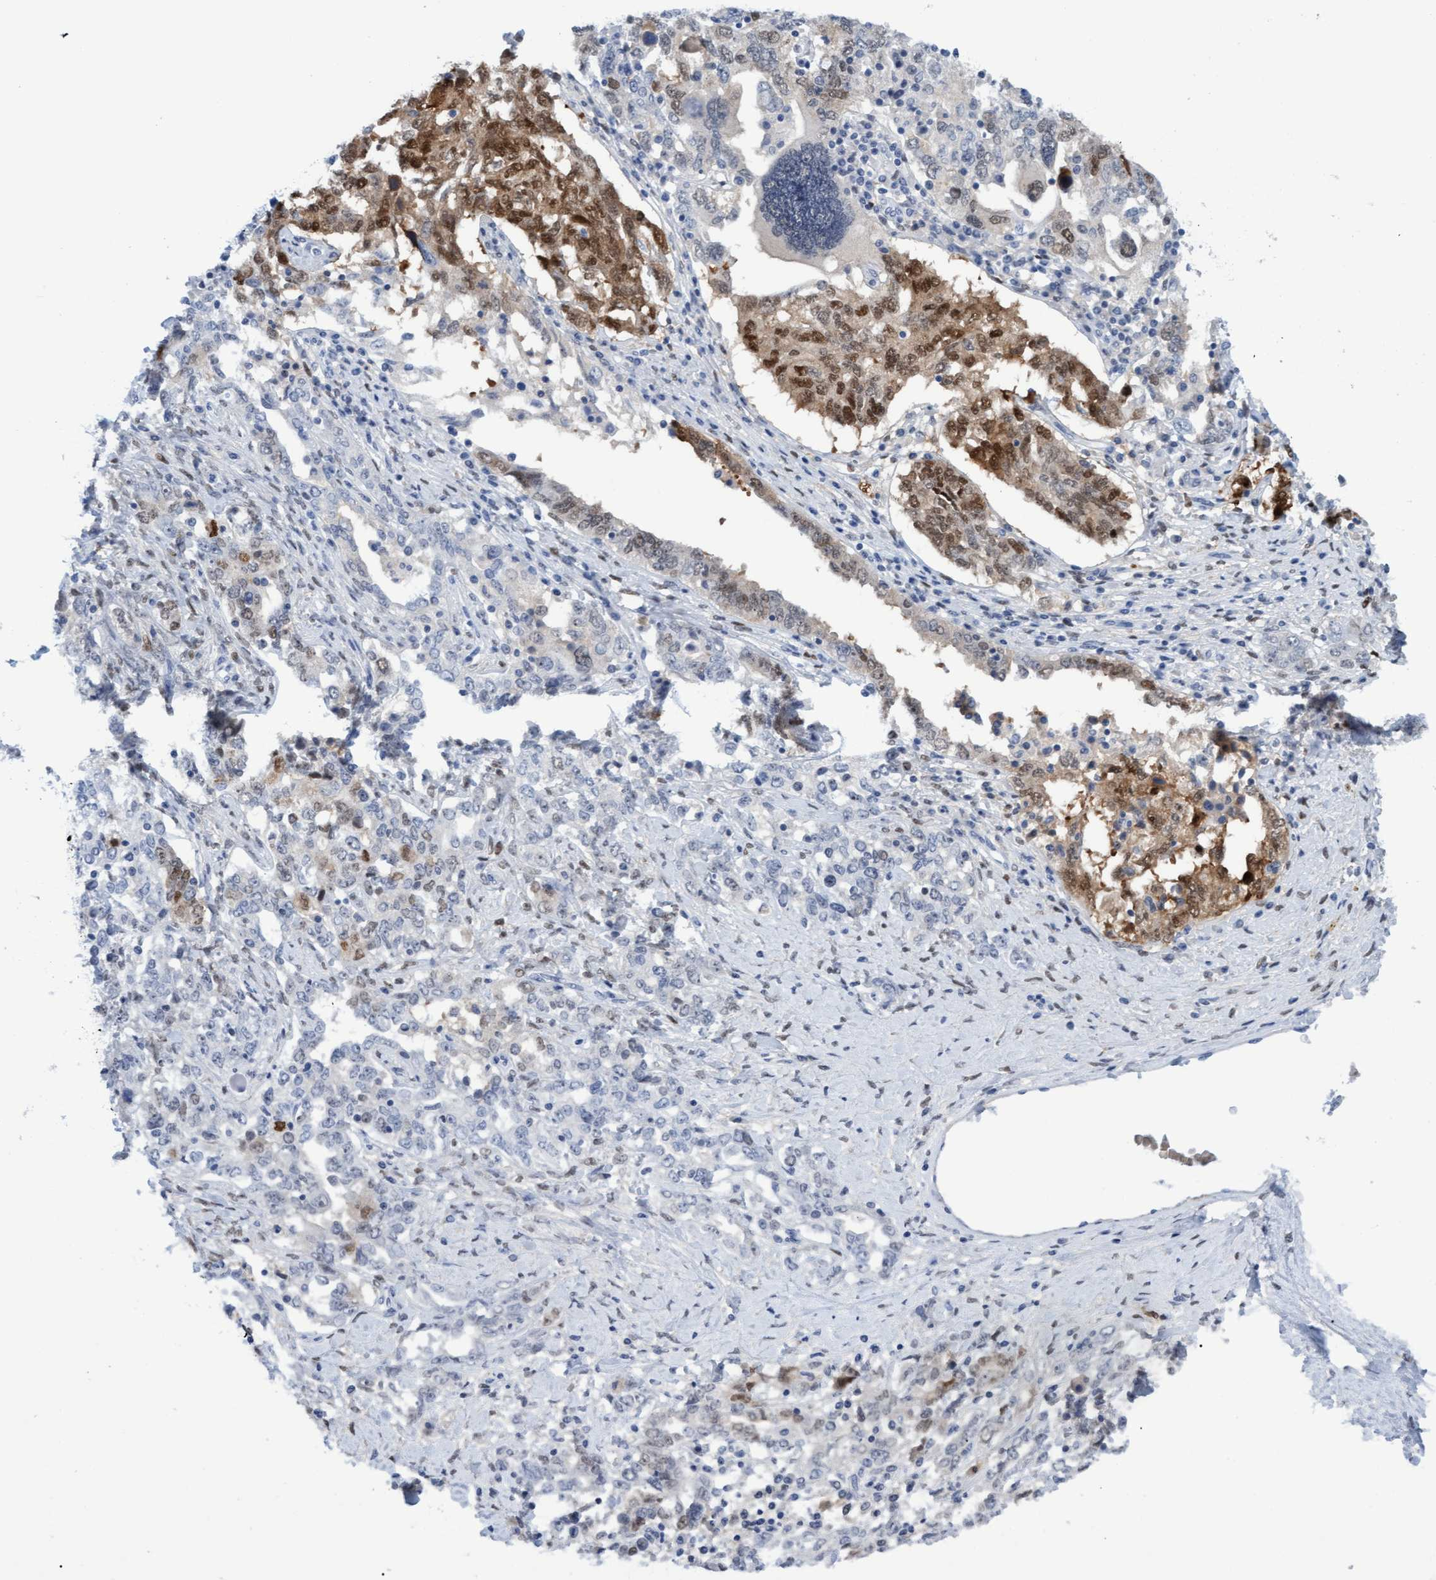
{"staining": {"intensity": "moderate", "quantity": "<25%", "location": "cytoplasmic/membranous,nuclear"}, "tissue": "ovarian cancer", "cell_type": "Tumor cells", "image_type": "cancer", "snomed": [{"axis": "morphology", "description": "Carcinoma, endometroid"}, {"axis": "topography", "description": "Ovary"}], "caption": "Immunohistochemistry histopathology image of human endometroid carcinoma (ovarian) stained for a protein (brown), which shows low levels of moderate cytoplasmic/membranous and nuclear positivity in approximately <25% of tumor cells.", "gene": "PINX1", "patient": {"sex": "female", "age": 62}}